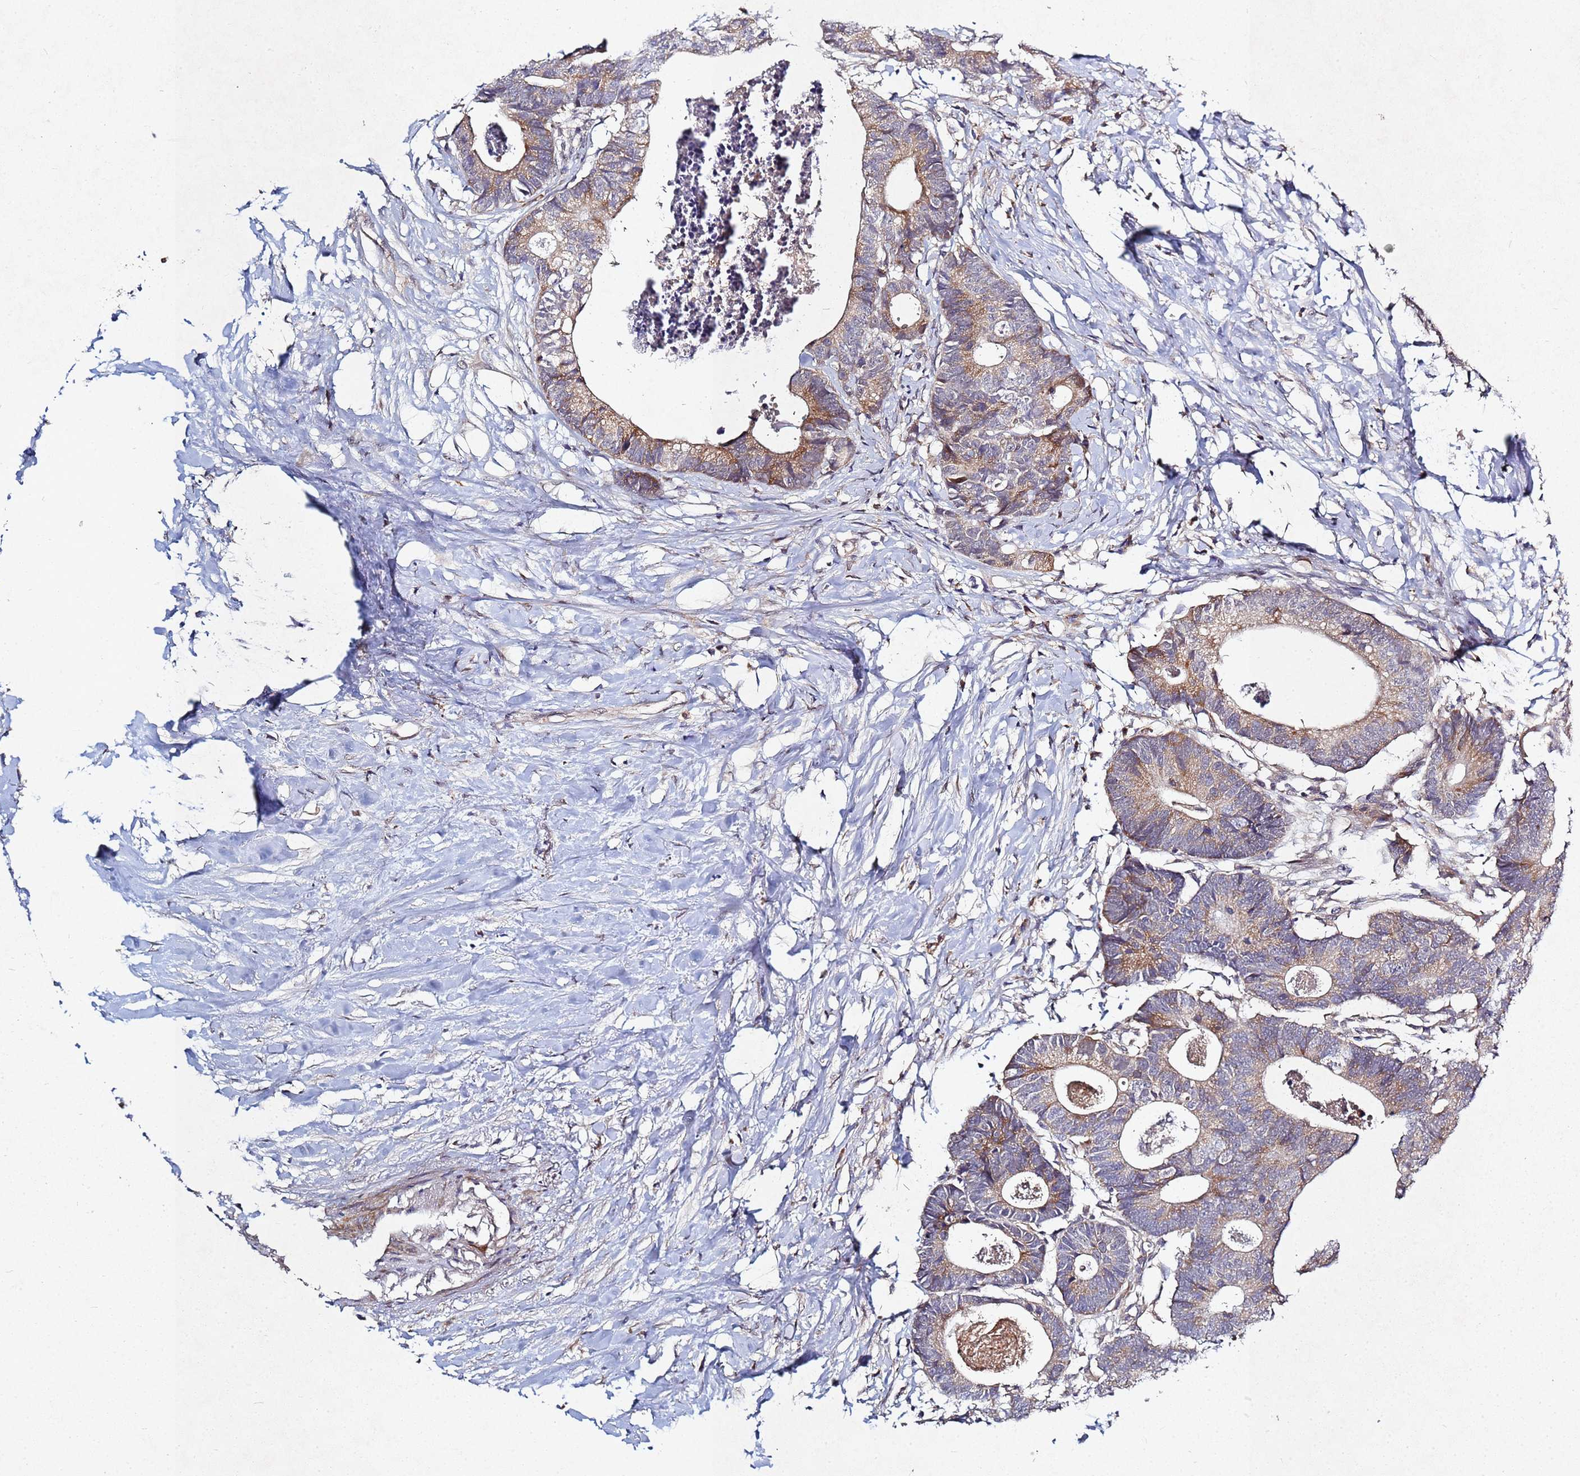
{"staining": {"intensity": "moderate", "quantity": "25%-75%", "location": "cytoplasmic/membranous"}, "tissue": "colorectal cancer", "cell_type": "Tumor cells", "image_type": "cancer", "snomed": [{"axis": "morphology", "description": "Adenocarcinoma, NOS"}, {"axis": "topography", "description": "Colon"}], "caption": "About 25%-75% of tumor cells in colorectal cancer reveal moderate cytoplasmic/membranous protein staining as visualized by brown immunohistochemical staining.", "gene": "TNPO2", "patient": {"sex": "female", "age": 57}}